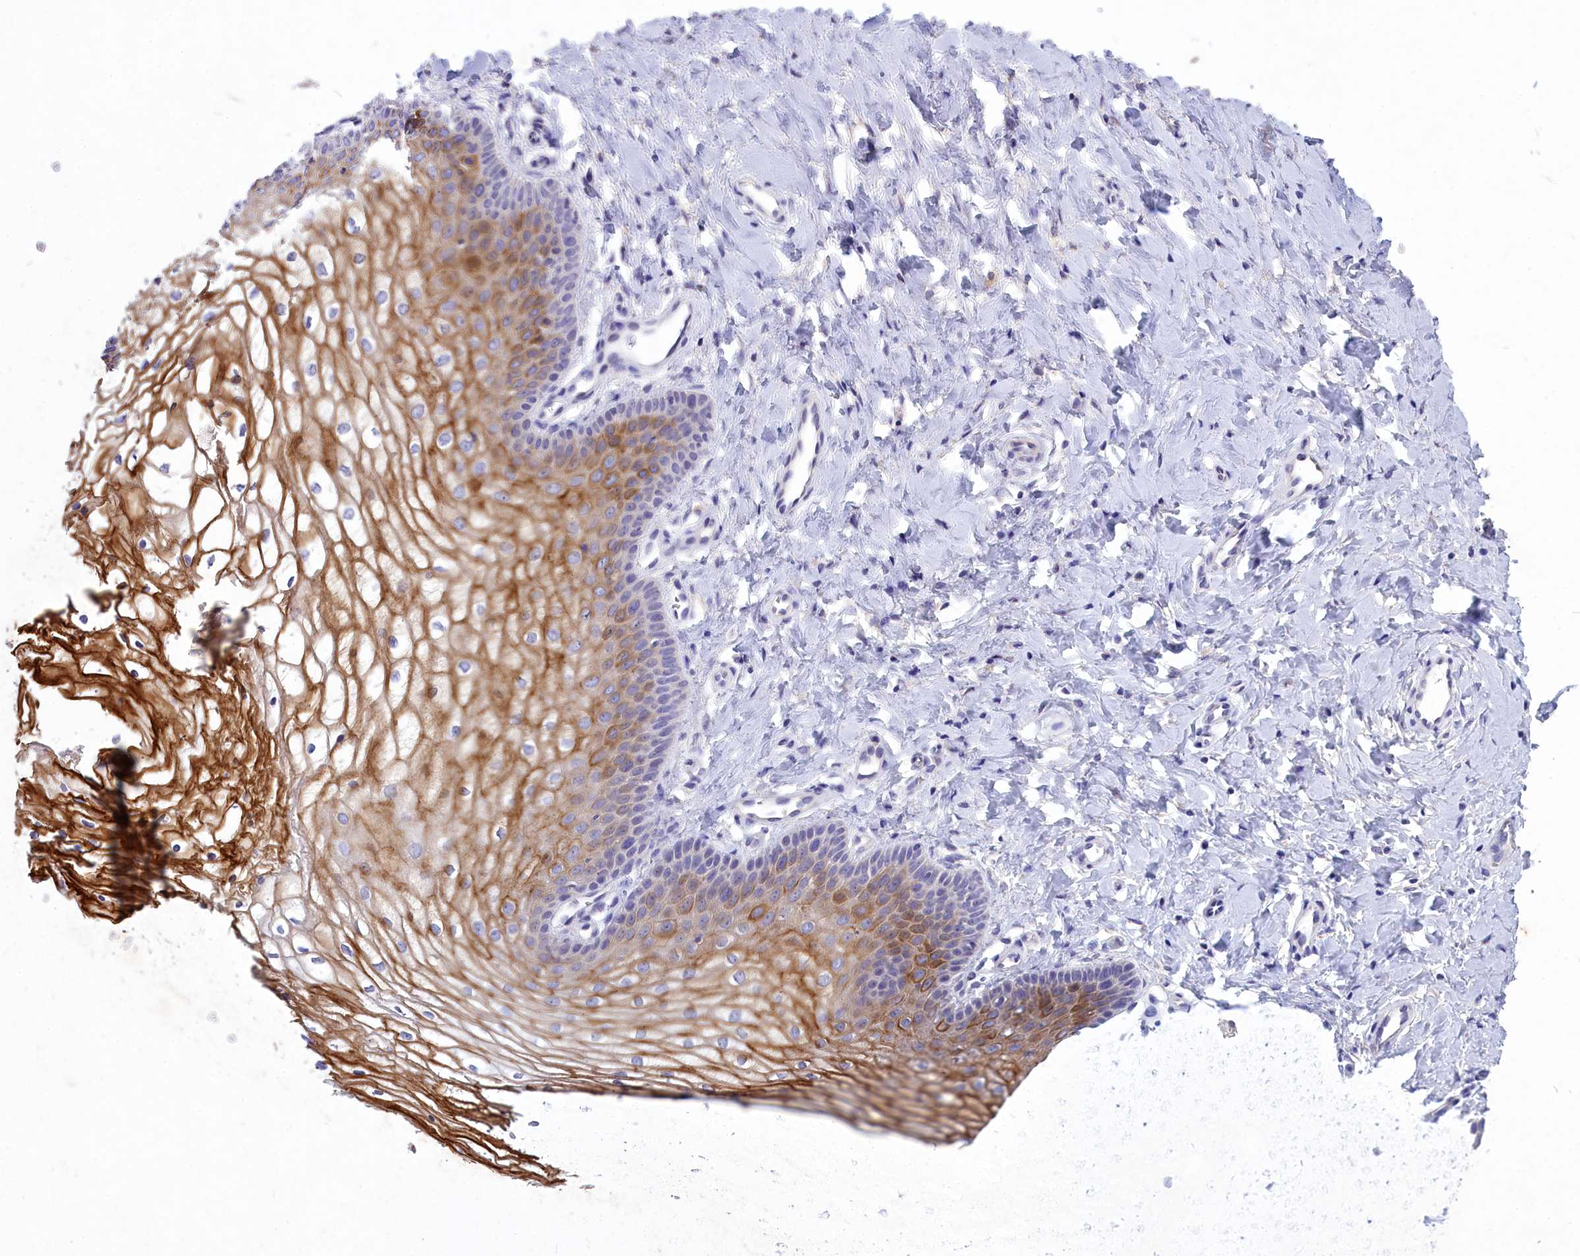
{"staining": {"intensity": "moderate", "quantity": "25%-75%", "location": "cytoplasmic/membranous"}, "tissue": "vagina", "cell_type": "Squamous epithelial cells", "image_type": "normal", "snomed": [{"axis": "morphology", "description": "Normal tissue, NOS"}, {"axis": "topography", "description": "Vagina"}], "caption": "Squamous epithelial cells demonstrate medium levels of moderate cytoplasmic/membranous positivity in about 25%-75% of cells in normal human vagina.", "gene": "DEFB119", "patient": {"sex": "female", "age": 68}}